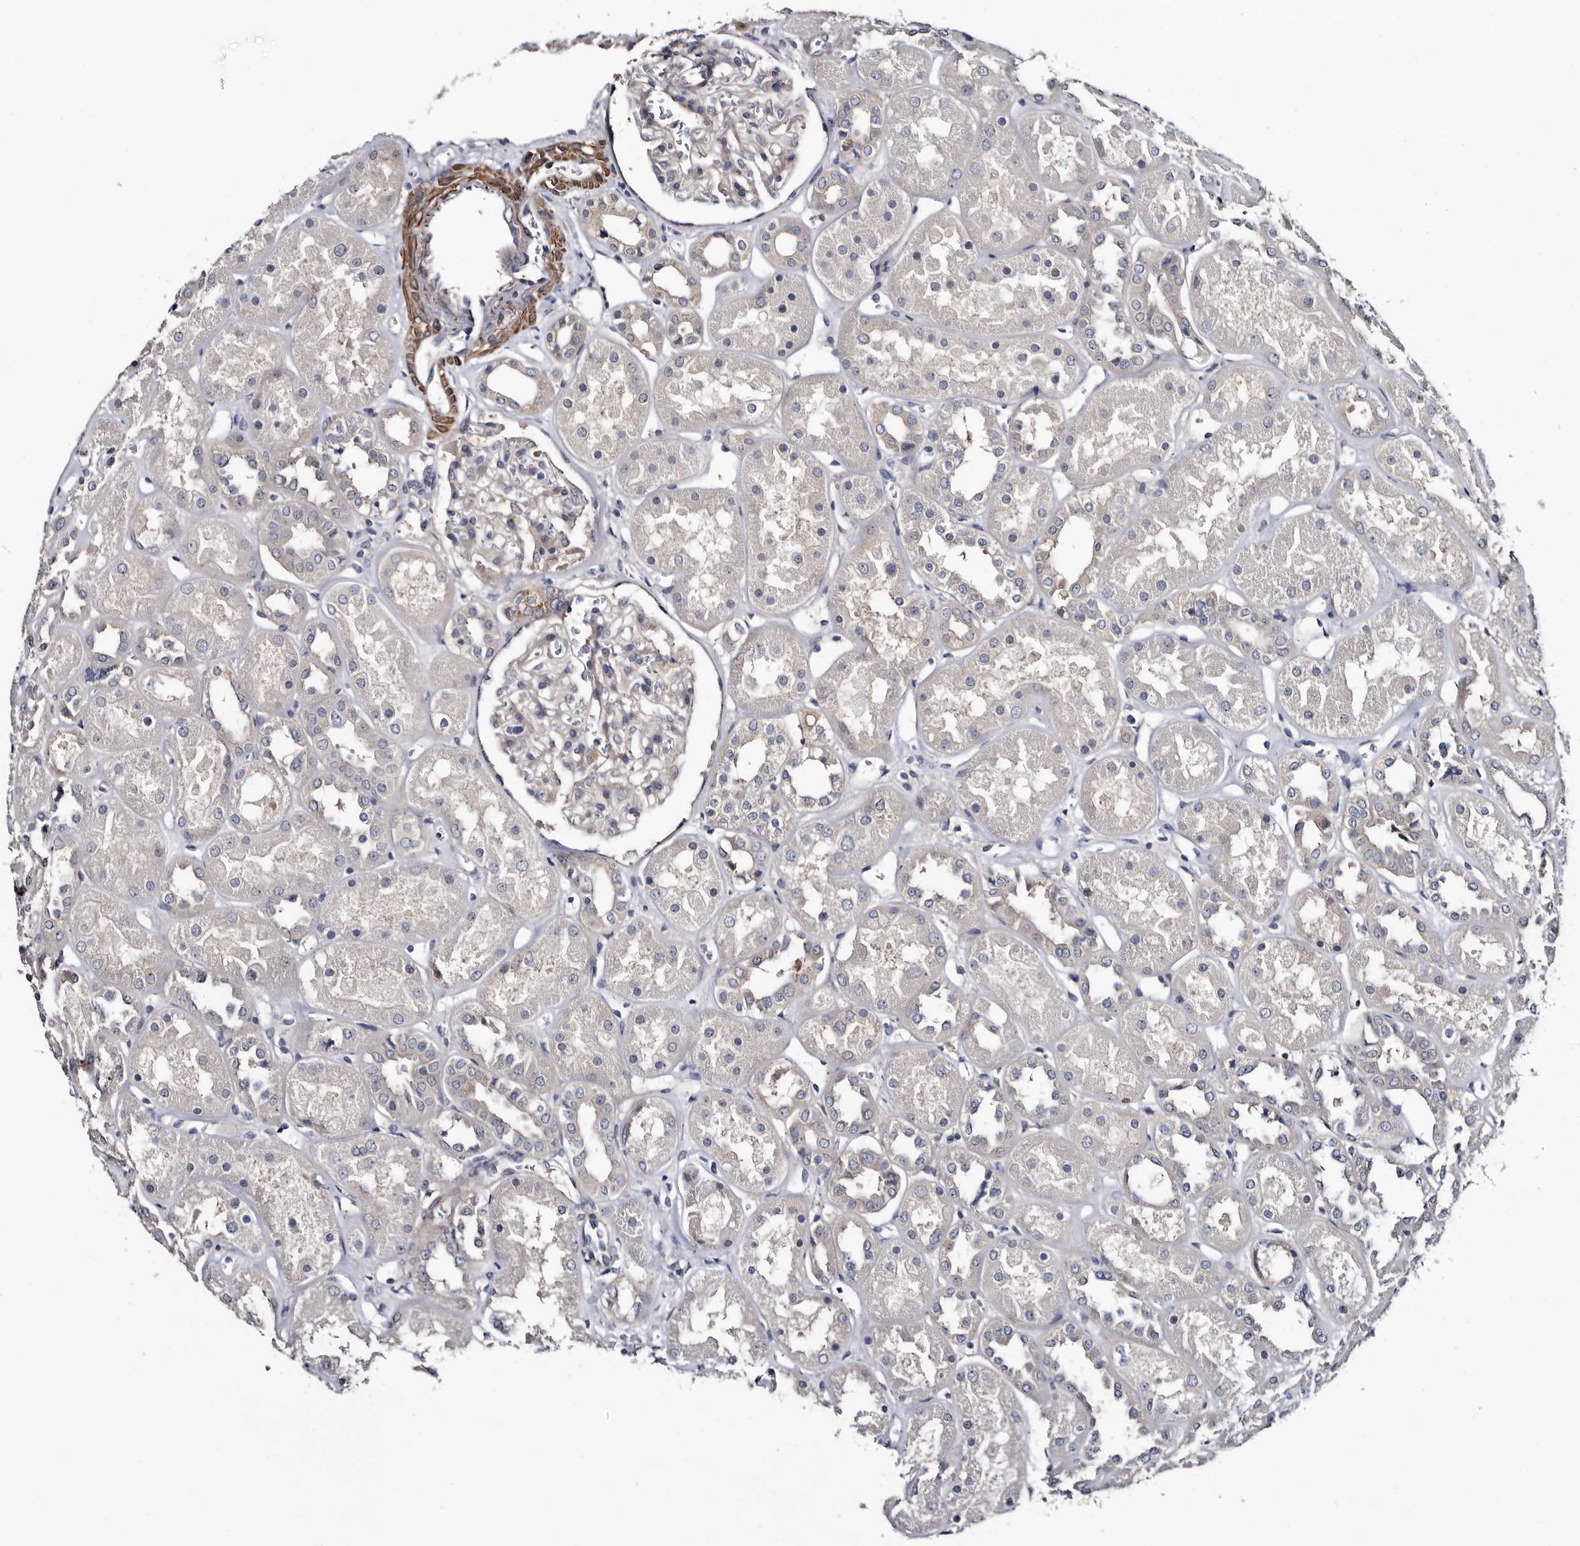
{"staining": {"intensity": "negative", "quantity": "none", "location": "none"}, "tissue": "kidney", "cell_type": "Cells in glomeruli", "image_type": "normal", "snomed": [{"axis": "morphology", "description": "Normal tissue, NOS"}, {"axis": "topography", "description": "Kidney"}], "caption": "DAB immunohistochemical staining of normal human kidney exhibits no significant staining in cells in glomeruli.", "gene": "IARS1", "patient": {"sex": "male", "age": 70}}